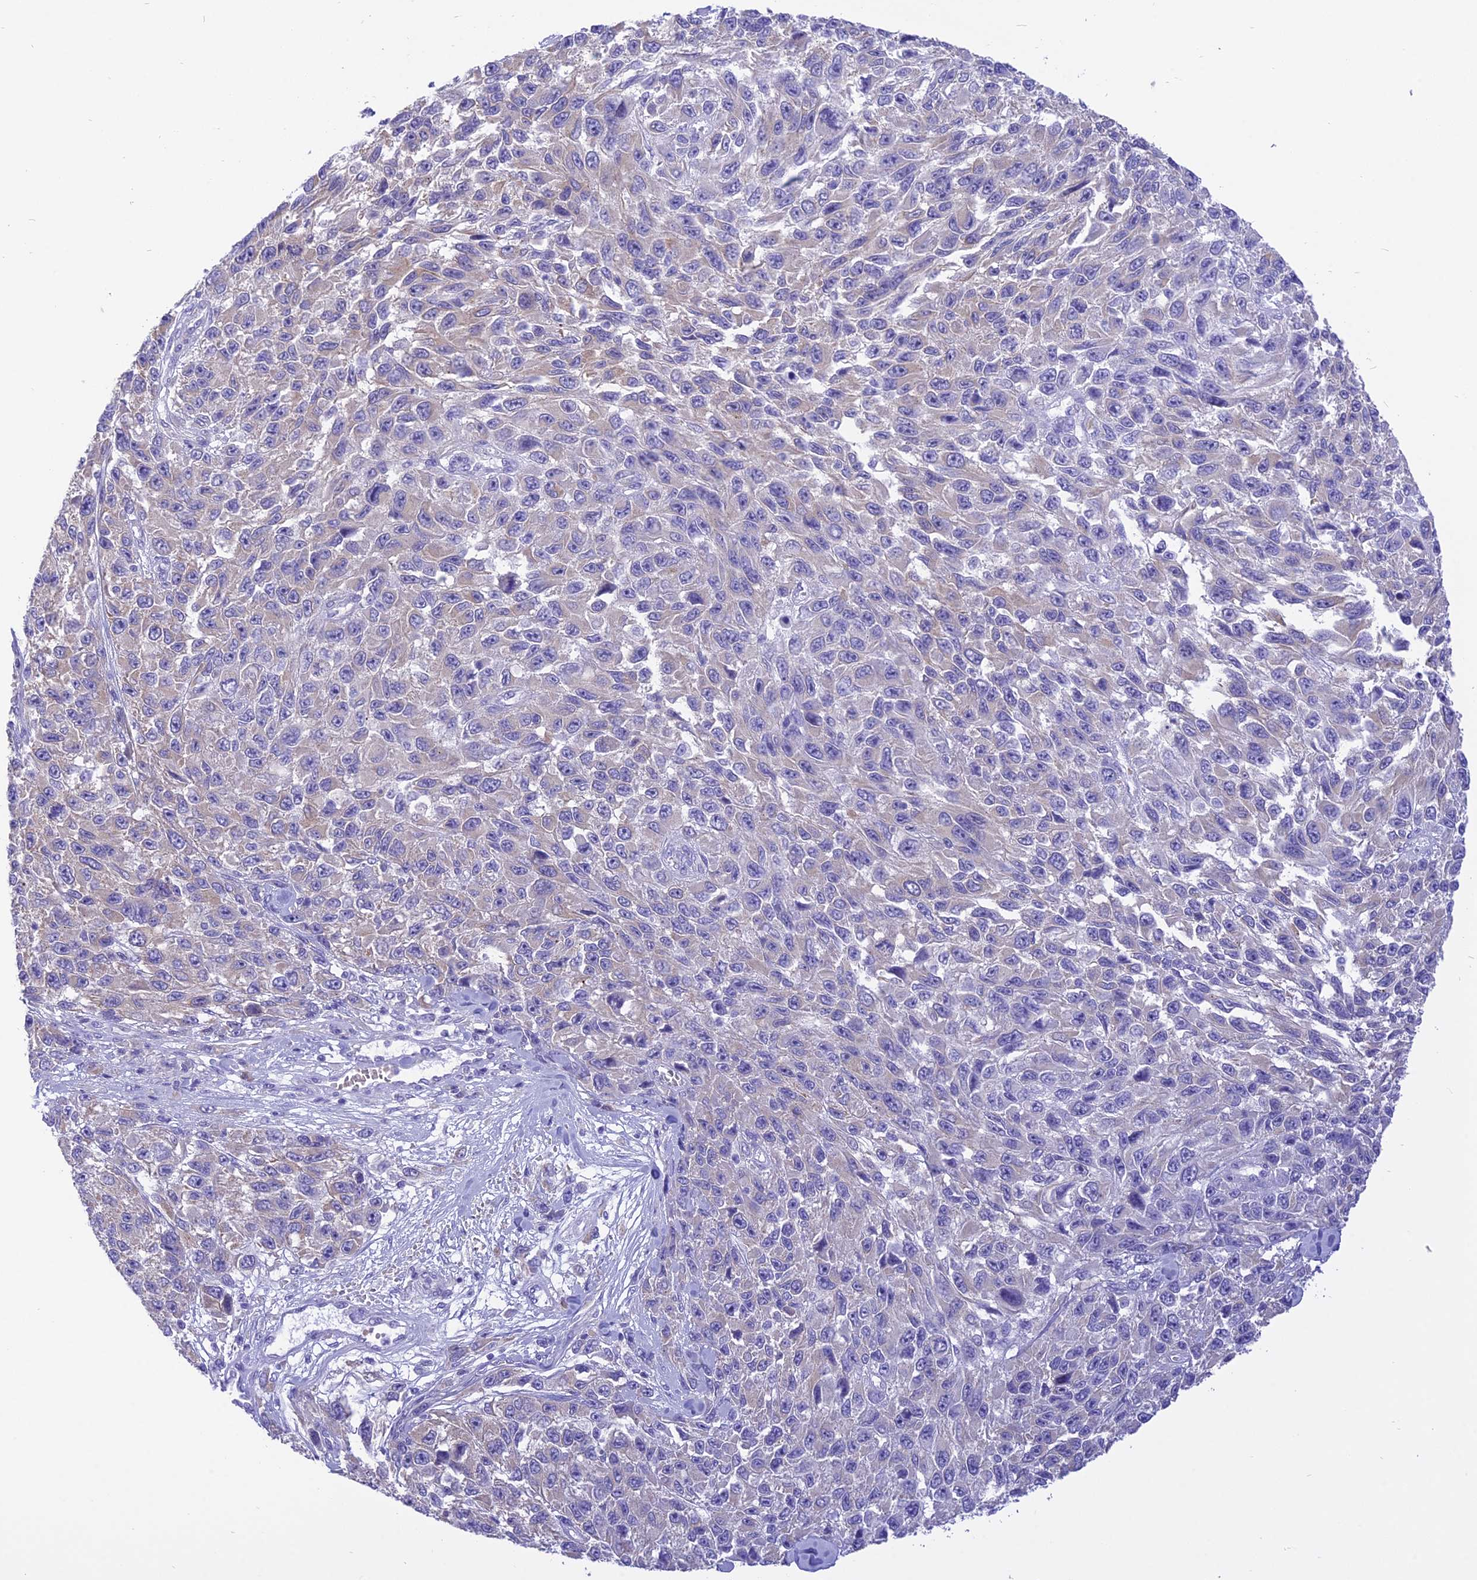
{"staining": {"intensity": "negative", "quantity": "none", "location": "none"}, "tissue": "melanoma", "cell_type": "Tumor cells", "image_type": "cancer", "snomed": [{"axis": "morphology", "description": "Malignant melanoma, NOS"}, {"axis": "topography", "description": "Skin"}], "caption": "The histopathology image displays no staining of tumor cells in malignant melanoma.", "gene": "DCAF16", "patient": {"sex": "female", "age": 96}}